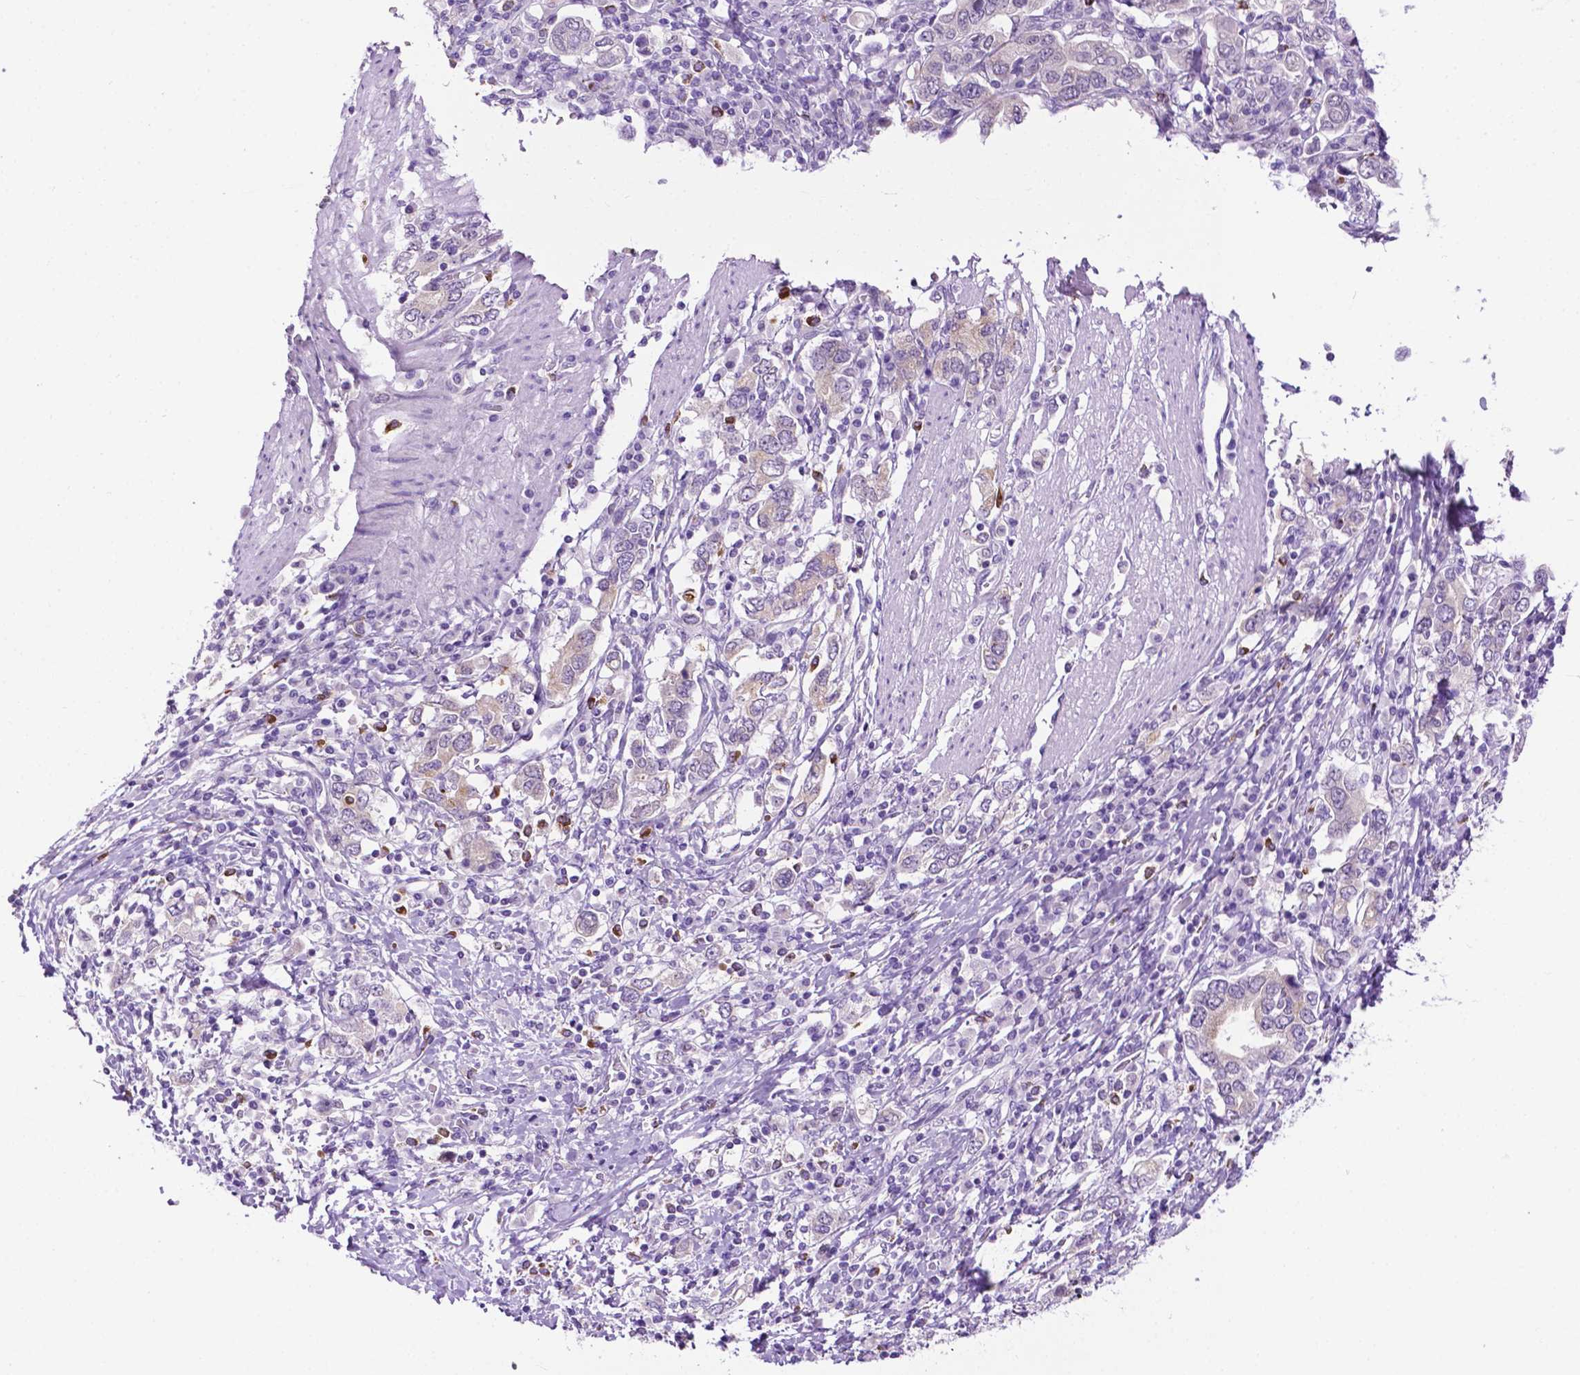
{"staining": {"intensity": "negative", "quantity": "none", "location": "none"}, "tissue": "stomach cancer", "cell_type": "Tumor cells", "image_type": "cancer", "snomed": [{"axis": "morphology", "description": "Adenocarcinoma, NOS"}, {"axis": "topography", "description": "Stomach, upper"}, {"axis": "topography", "description": "Stomach"}], "caption": "Tumor cells show no significant positivity in stomach cancer (adenocarcinoma).", "gene": "MMP27", "patient": {"sex": "male", "age": 62}}